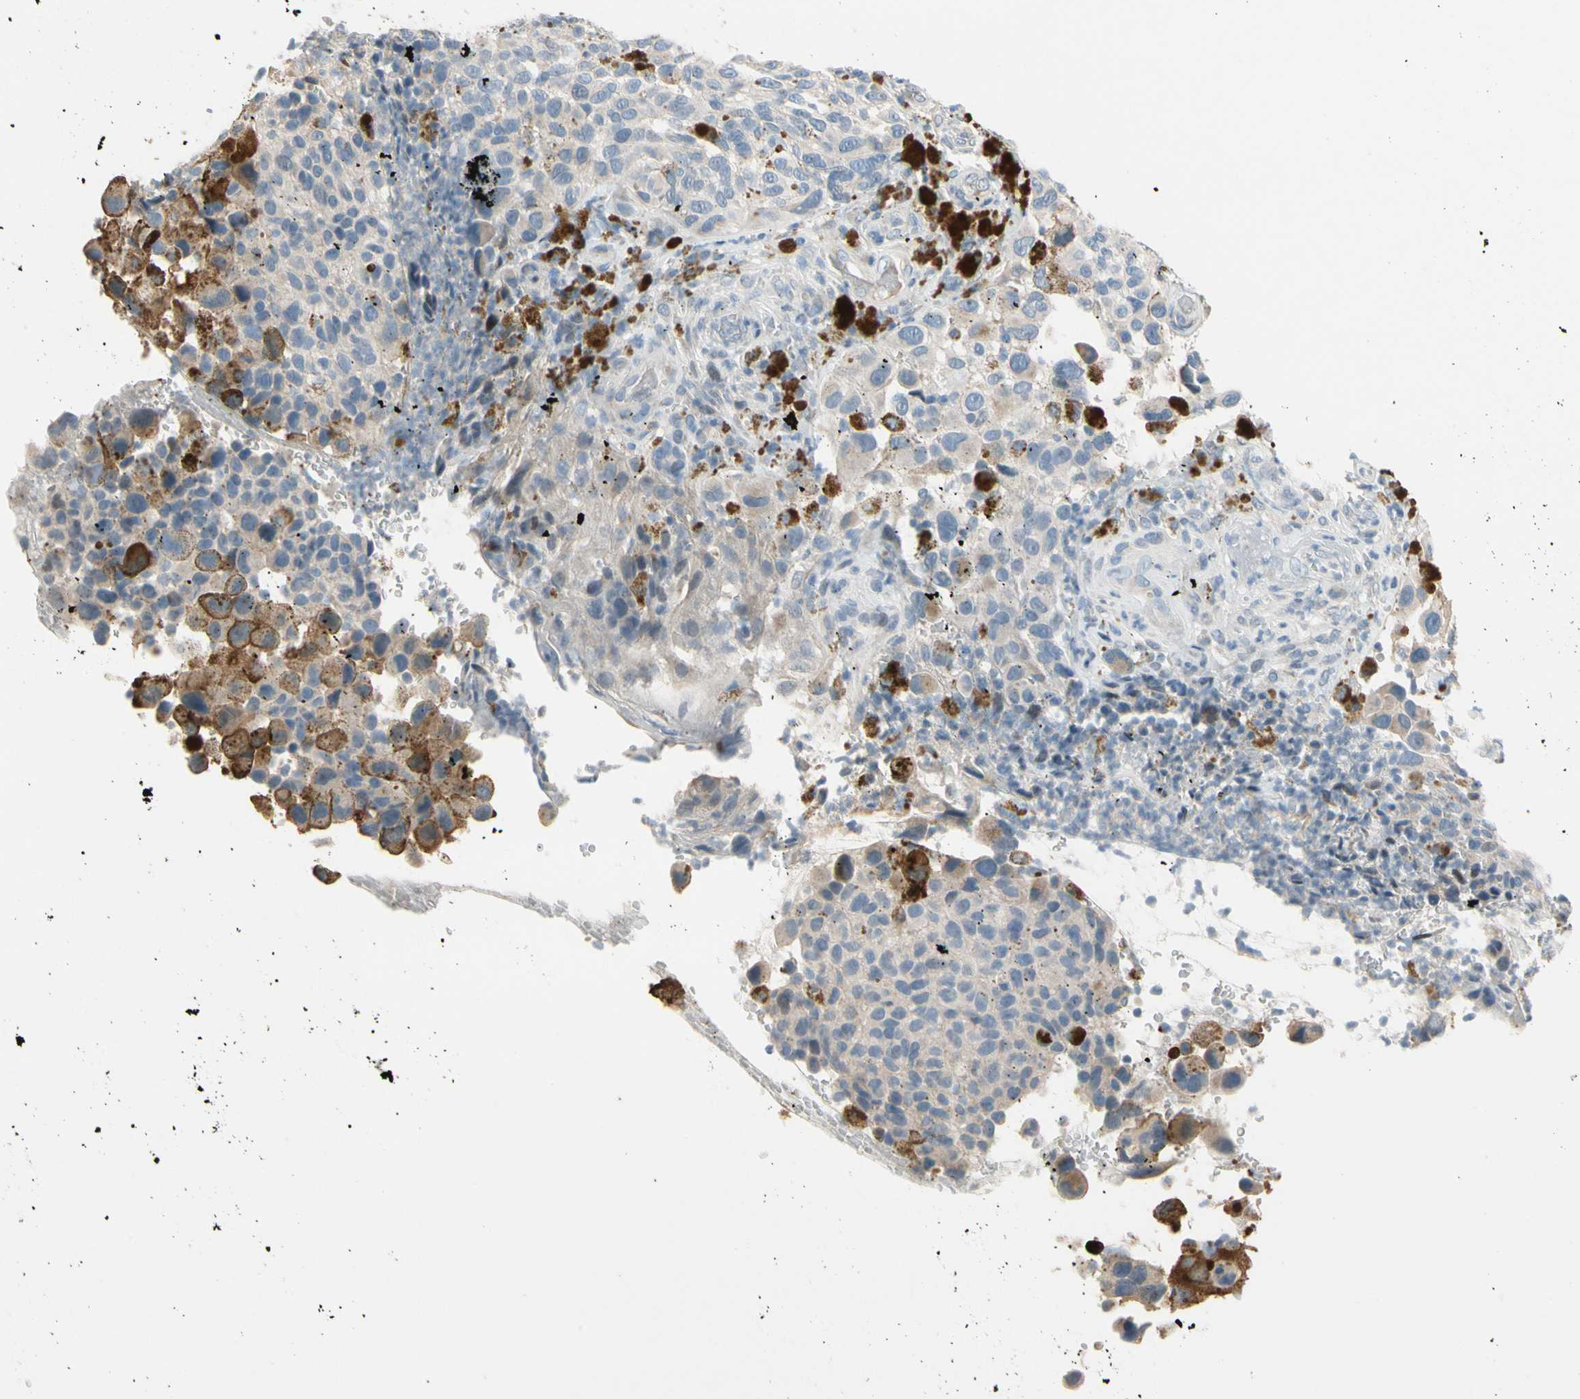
{"staining": {"intensity": "weak", "quantity": "25%-75%", "location": "cytoplasmic/membranous"}, "tissue": "melanoma", "cell_type": "Tumor cells", "image_type": "cancer", "snomed": [{"axis": "morphology", "description": "Malignant melanoma, NOS"}, {"axis": "topography", "description": "Skin"}], "caption": "The micrograph exhibits a brown stain indicating the presence of a protein in the cytoplasmic/membranous of tumor cells in malignant melanoma. (brown staining indicates protein expression, while blue staining denotes nuclei).", "gene": "PIP5K1B", "patient": {"sex": "female", "age": 73}}